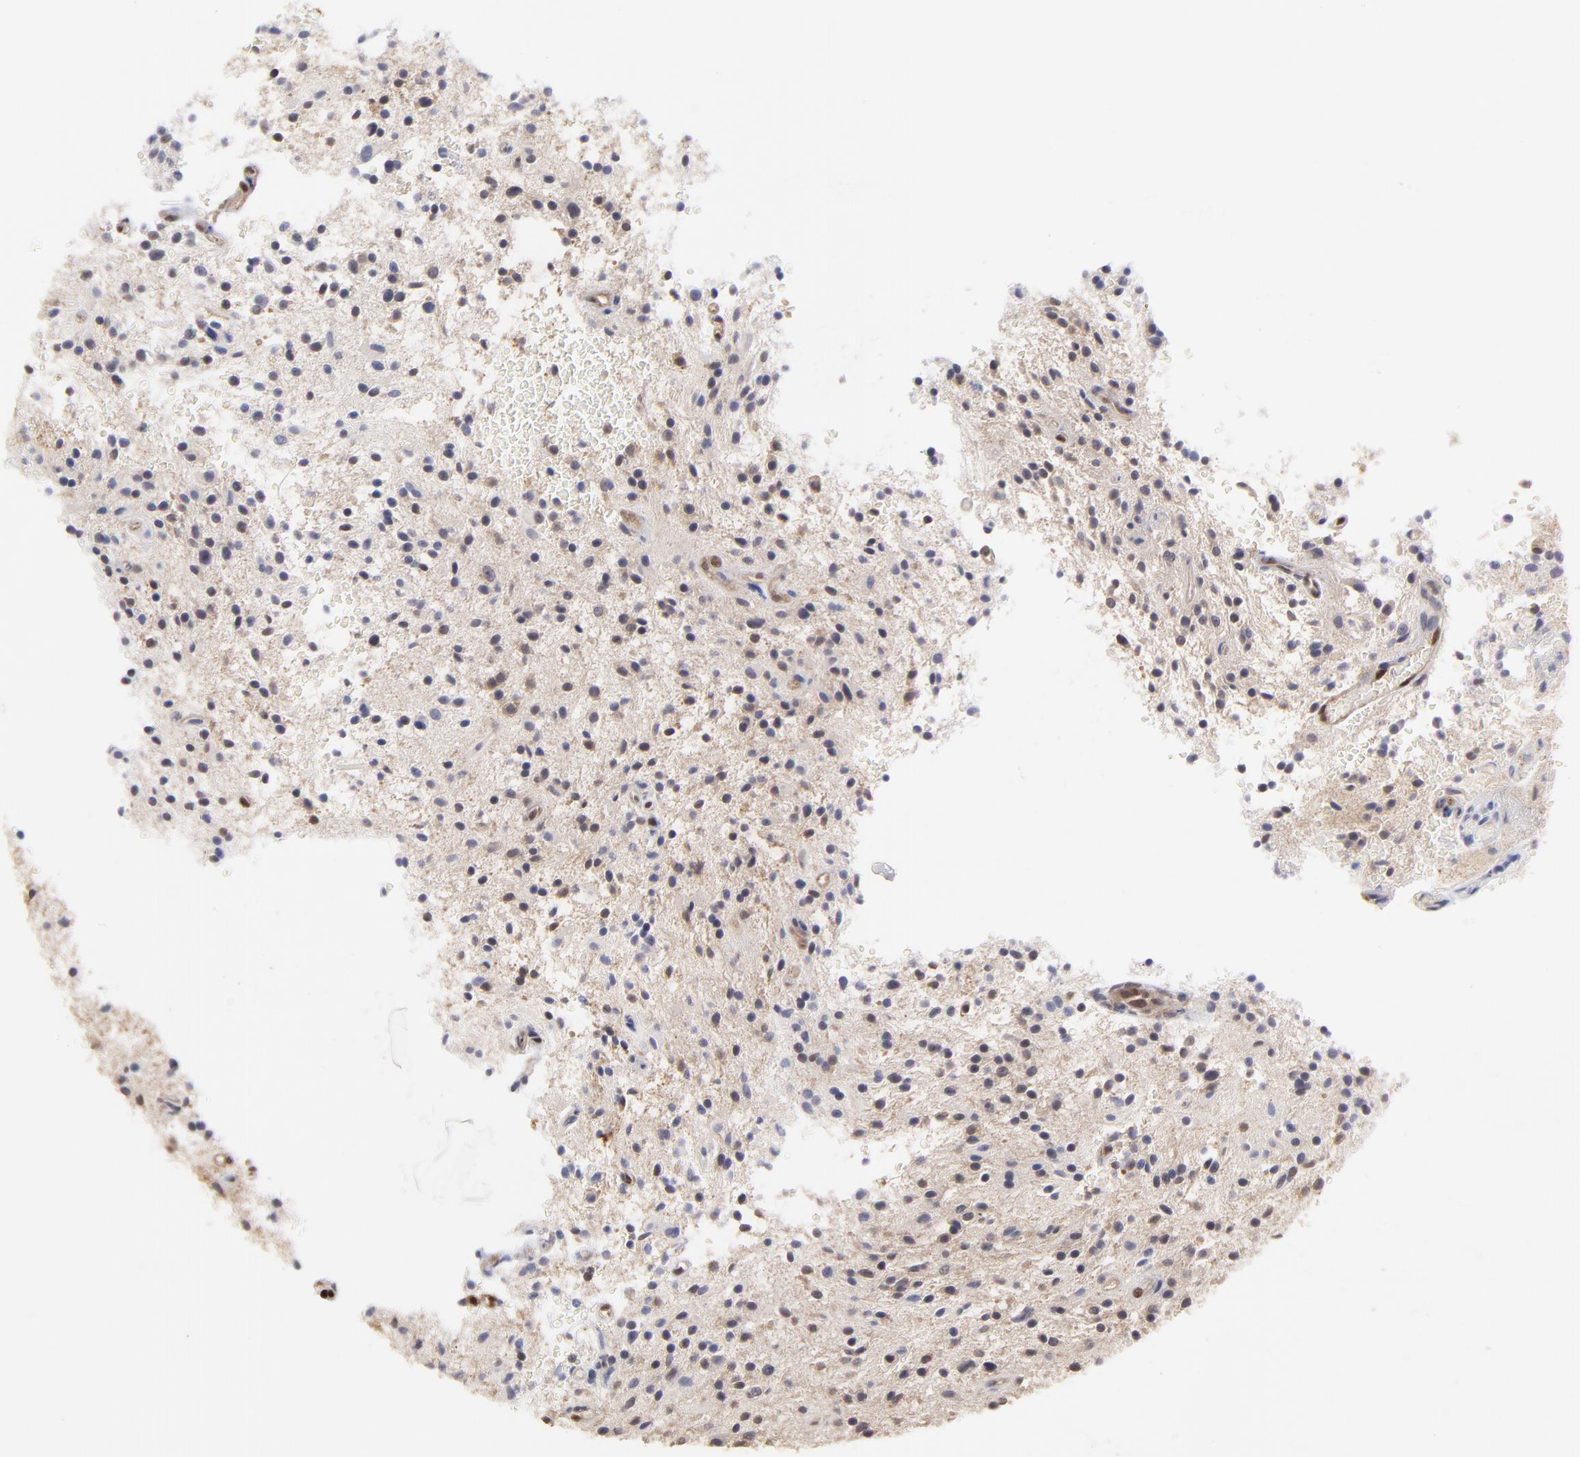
{"staining": {"intensity": "moderate", "quantity": "<25%", "location": "cytoplasmic/membranous"}, "tissue": "glioma", "cell_type": "Tumor cells", "image_type": "cancer", "snomed": [{"axis": "morphology", "description": "Glioma, malignant, NOS"}, {"axis": "topography", "description": "Cerebellum"}], "caption": "Tumor cells demonstrate low levels of moderate cytoplasmic/membranous expression in about <25% of cells in human glioma.", "gene": "CCT2", "patient": {"sex": "female", "age": 10}}